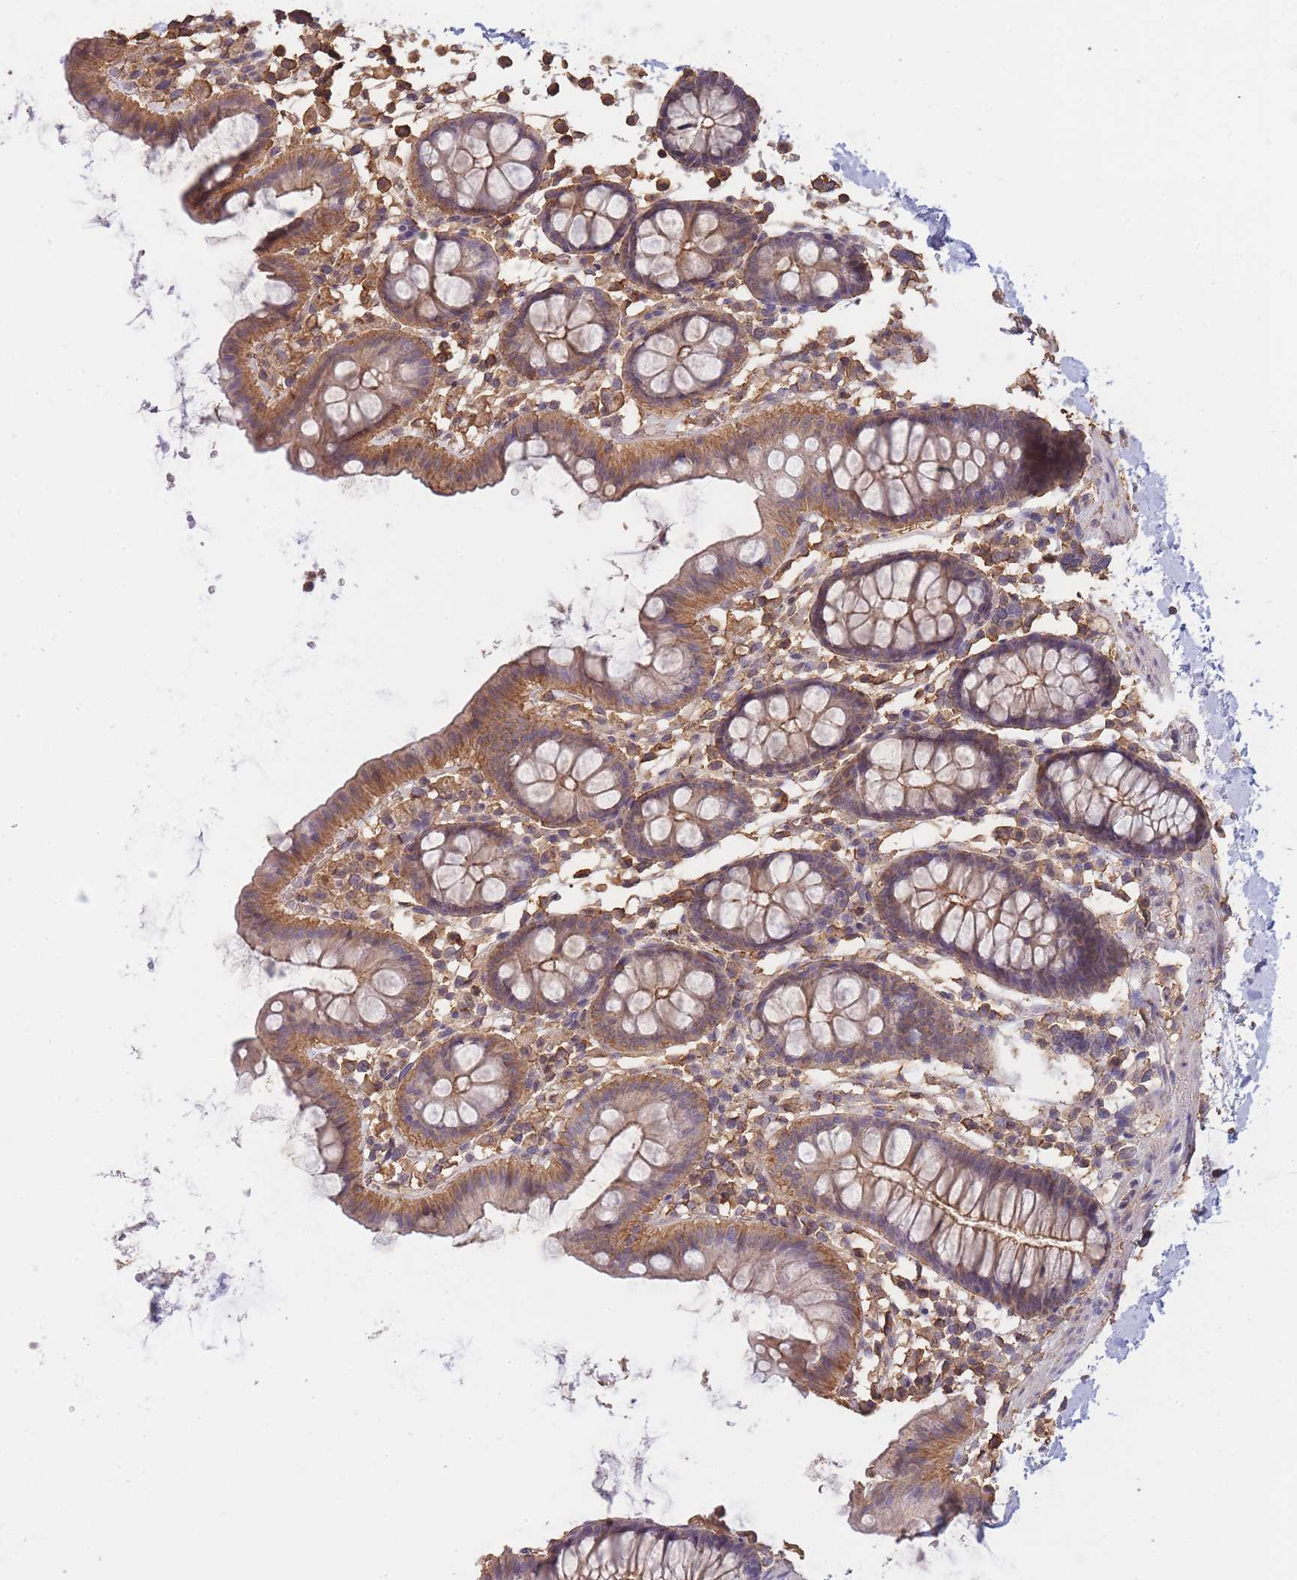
{"staining": {"intensity": "negative", "quantity": "none", "location": "none"}, "tissue": "colon", "cell_type": "Endothelial cells", "image_type": "normal", "snomed": [{"axis": "morphology", "description": "Normal tissue, NOS"}, {"axis": "topography", "description": "Colon"}], "caption": "The photomicrograph exhibits no significant staining in endothelial cells of colon. (Brightfield microscopy of DAB (3,3'-diaminobenzidine) IHC at high magnification).", "gene": "METRN", "patient": {"sex": "male", "age": 75}}